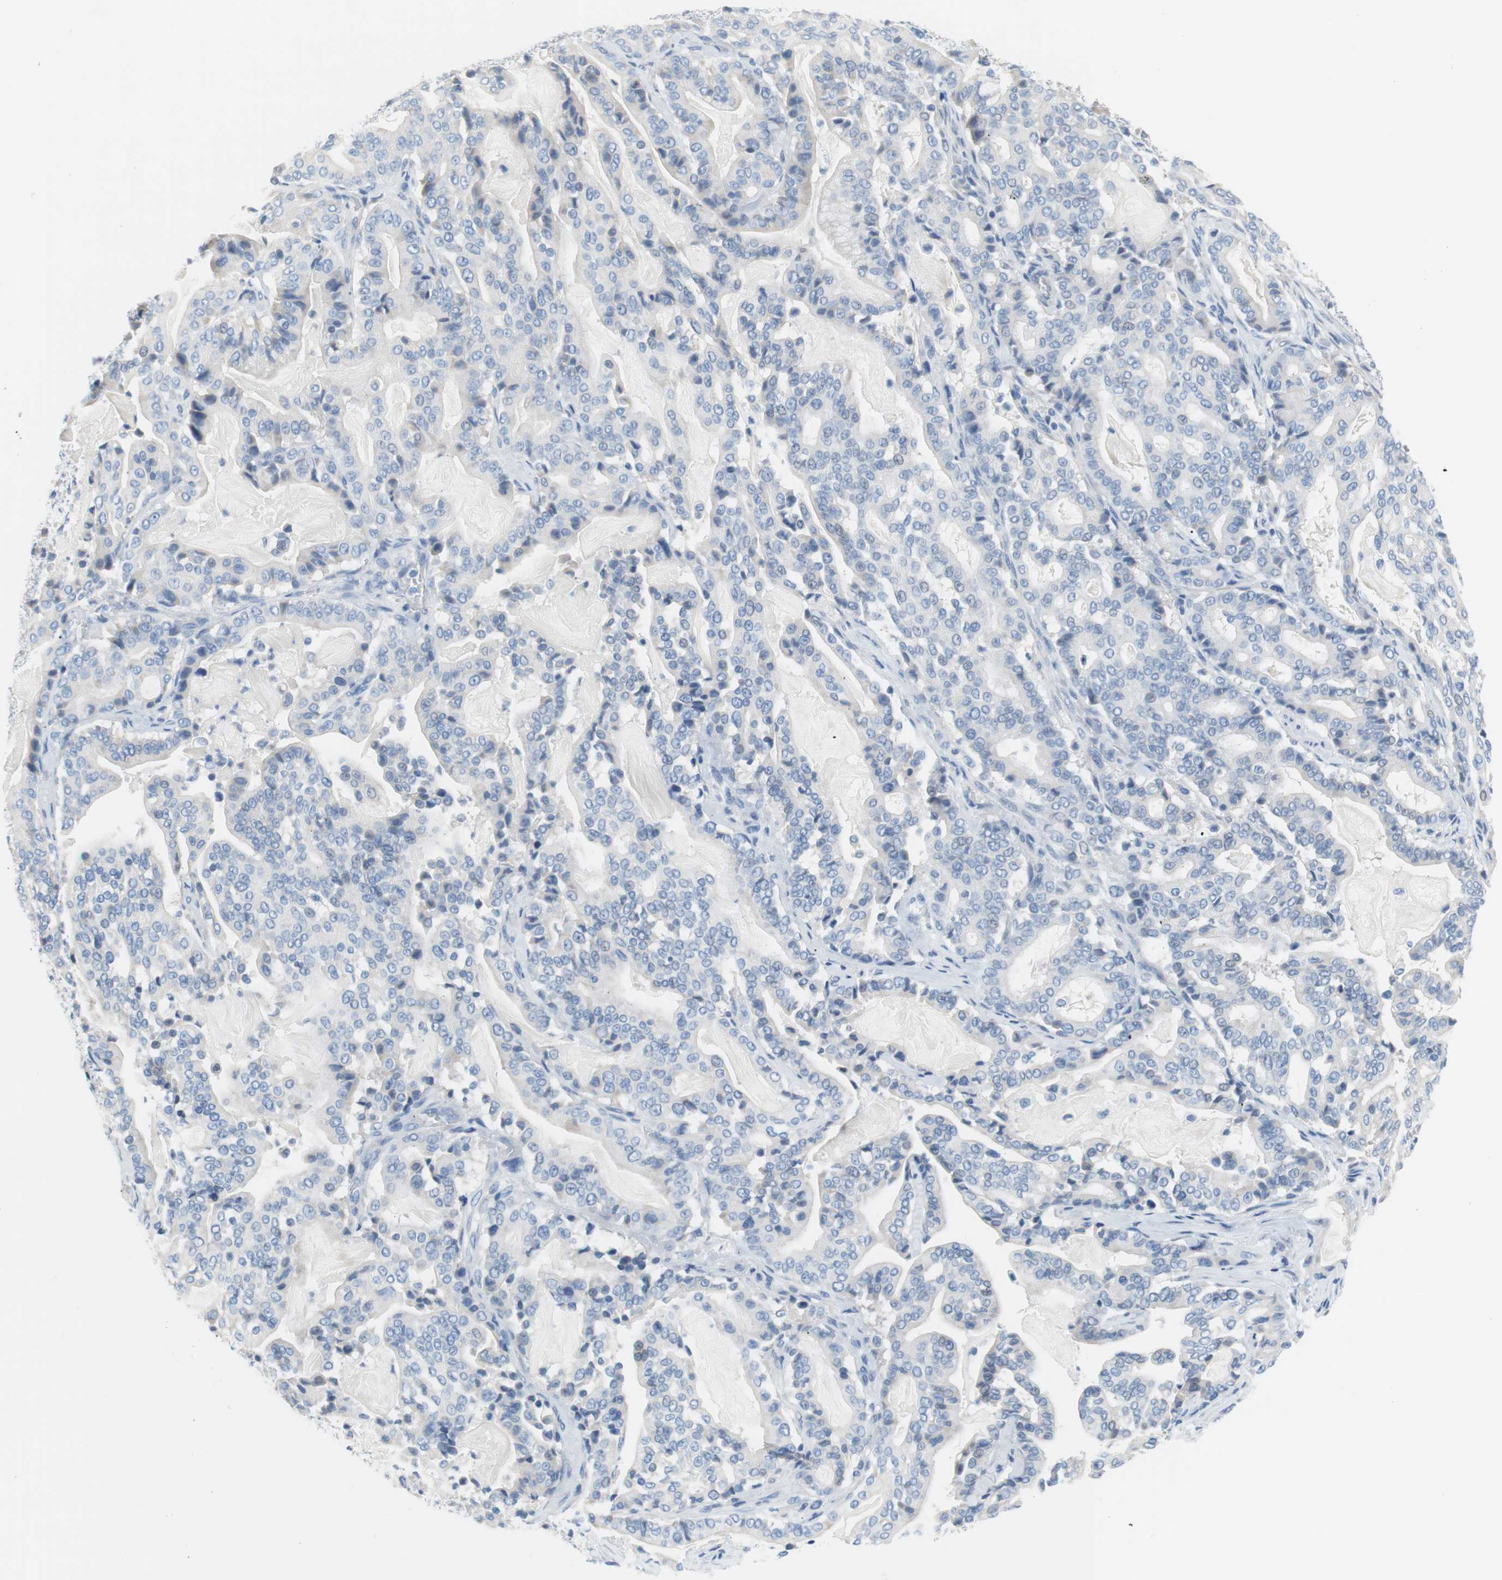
{"staining": {"intensity": "negative", "quantity": "none", "location": "none"}, "tissue": "pancreatic cancer", "cell_type": "Tumor cells", "image_type": "cancer", "snomed": [{"axis": "morphology", "description": "Adenocarcinoma, NOS"}, {"axis": "topography", "description": "Pancreas"}], "caption": "High power microscopy image of an IHC photomicrograph of adenocarcinoma (pancreatic), revealing no significant staining in tumor cells. (Brightfield microscopy of DAB (3,3'-diaminobenzidine) immunohistochemistry at high magnification).", "gene": "MYH1", "patient": {"sex": "male", "age": 63}}